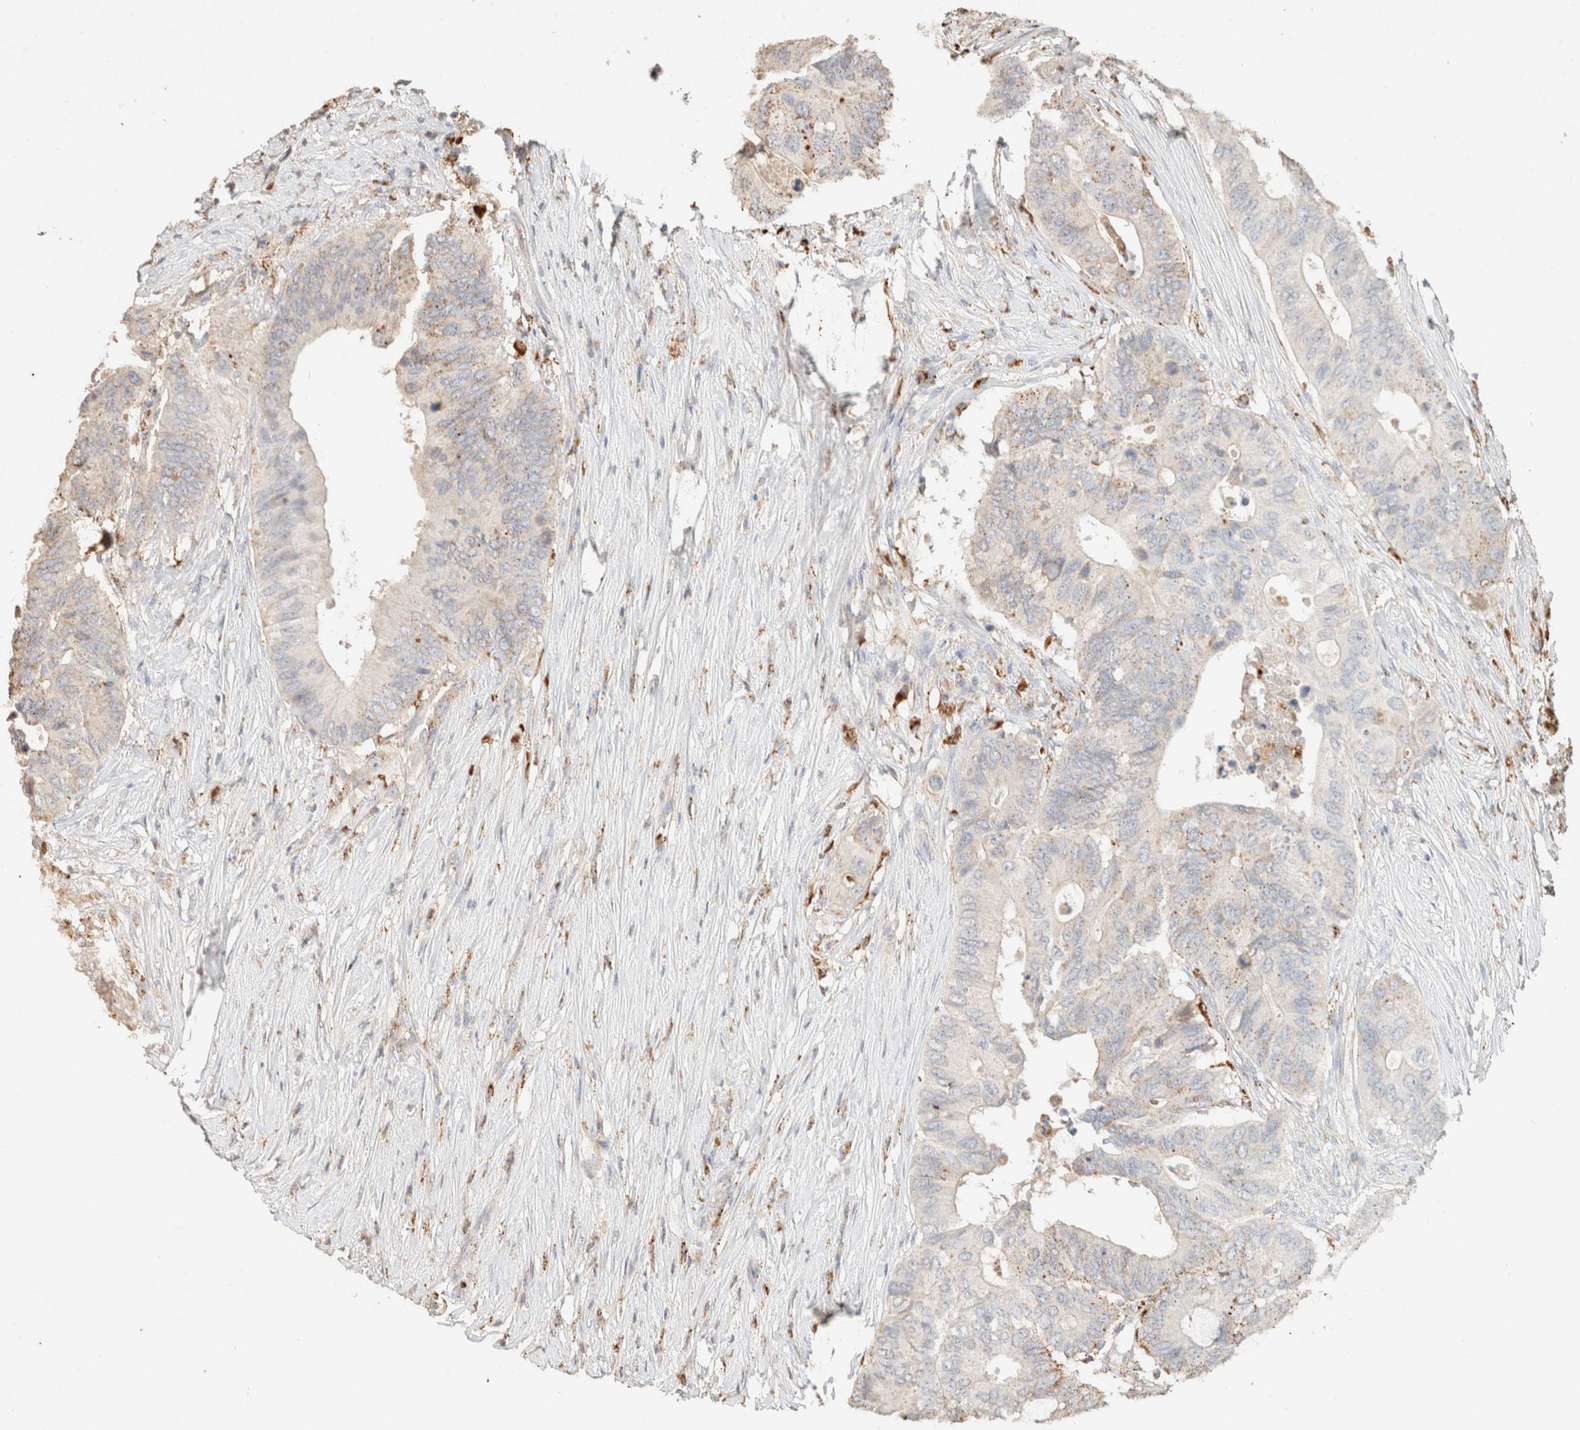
{"staining": {"intensity": "weak", "quantity": "<25%", "location": "cytoplasmic/membranous"}, "tissue": "colorectal cancer", "cell_type": "Tumor cells", "image_type": "cancer", "snomed": [{"axis": "morphology", "description": "Adenocarcinoma, NOS"}, {"axis": "topography", "description": "Colon"}], "caption": "Human colorectal adenocarcinoma stained for a protein using IHC displays no staining in tumor cells.", "gene": "CTSC", "patient": {"sex": "male", "age": 71}}